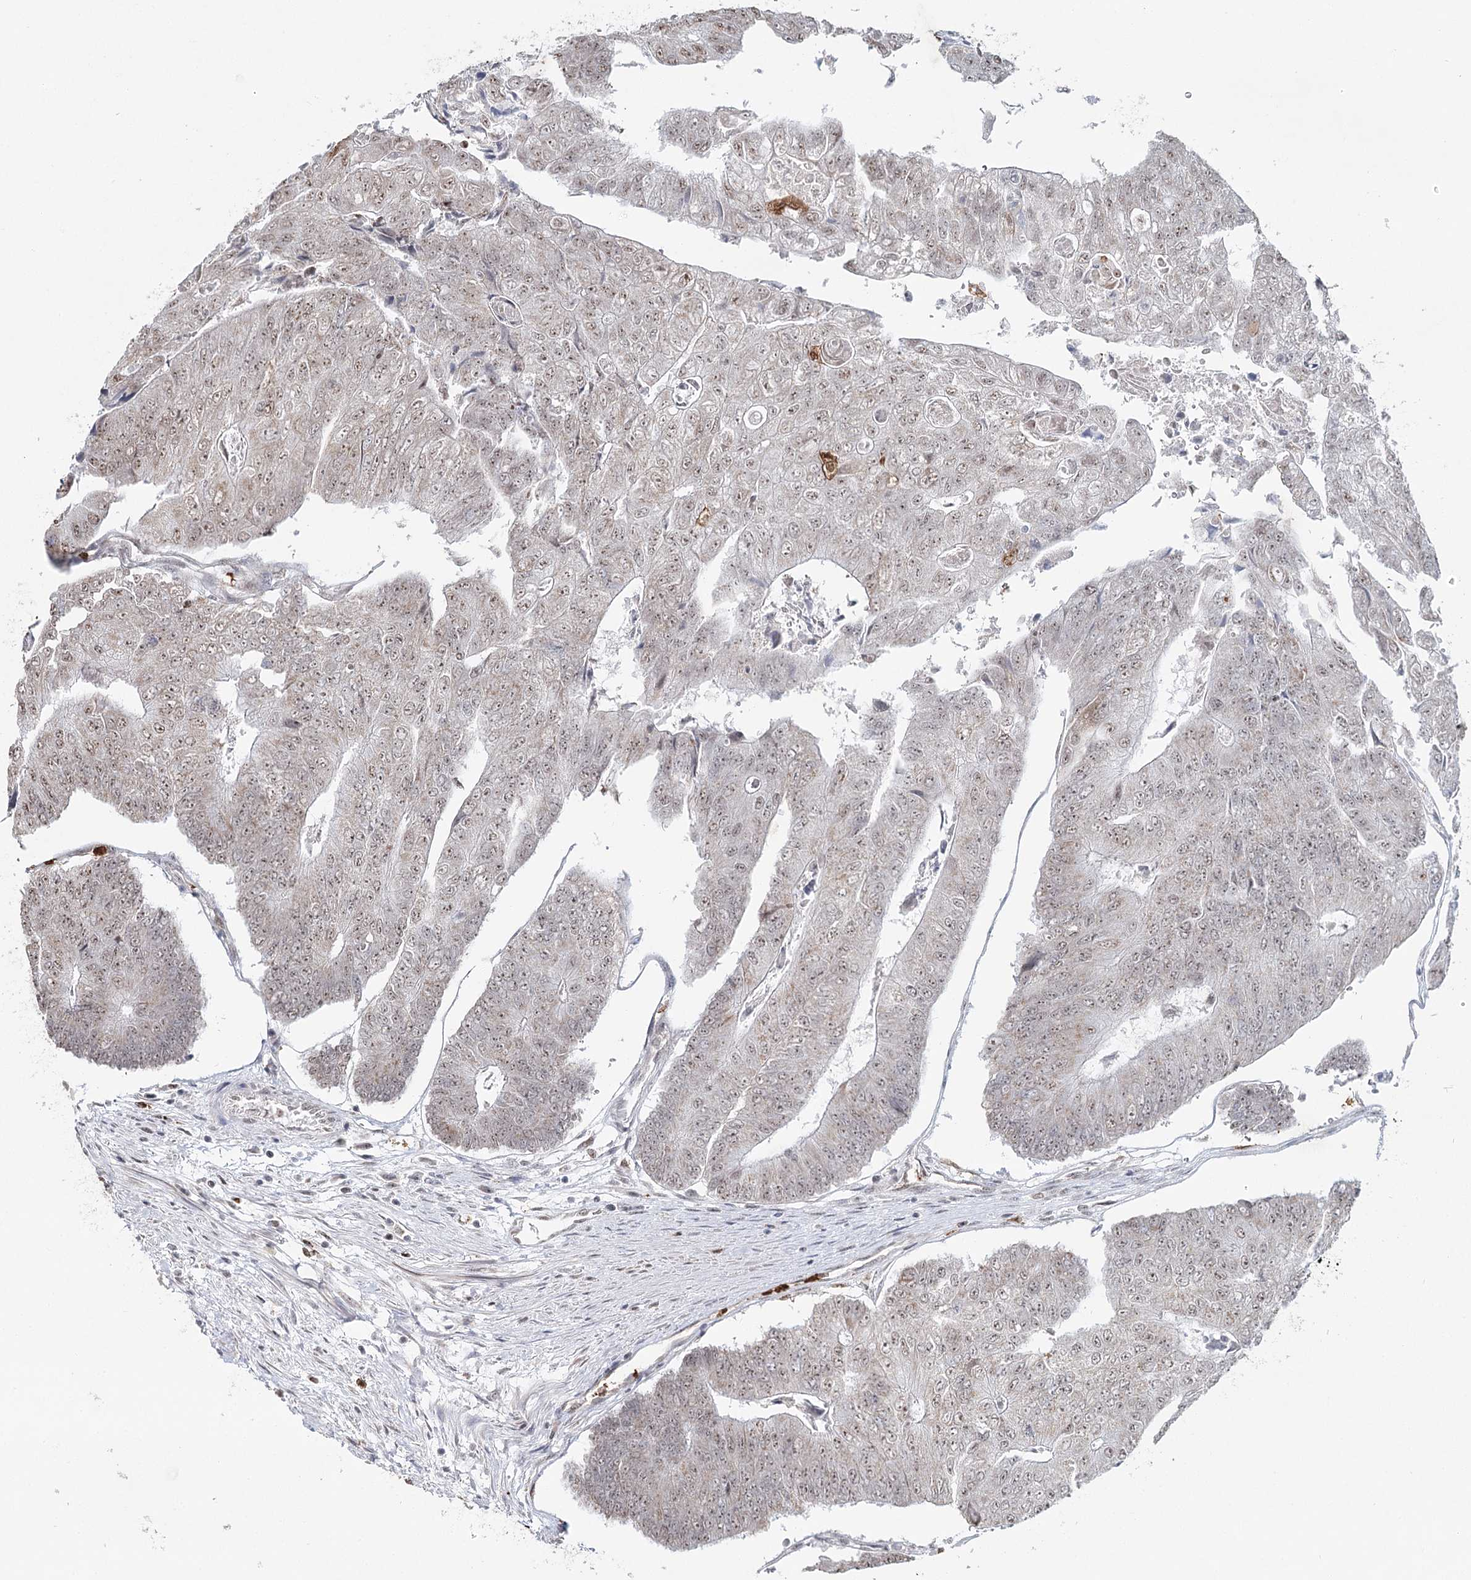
{"staining": {"intensity": "weak", "quantity": ">75%", "location": "nuclear"}, "tissue": "colorectal cancer", "cell_type": "Tumor cells", "image_type": "cancer", "snomed": [{"axis": "morphology", "description": "Adenocarcinoma, NOS"}, {"axis": "topography", "description": "Colon"}], "caption": "A photomicrograph of colorectal cancer (adenocarcinoma) stained for a protein displays weak nuclear brown staining in tumor cells. (IHC, brightfield microscopy, high magnification).", "gene": "ATAD1", "patient": {"sex": "female", "age": 67}}